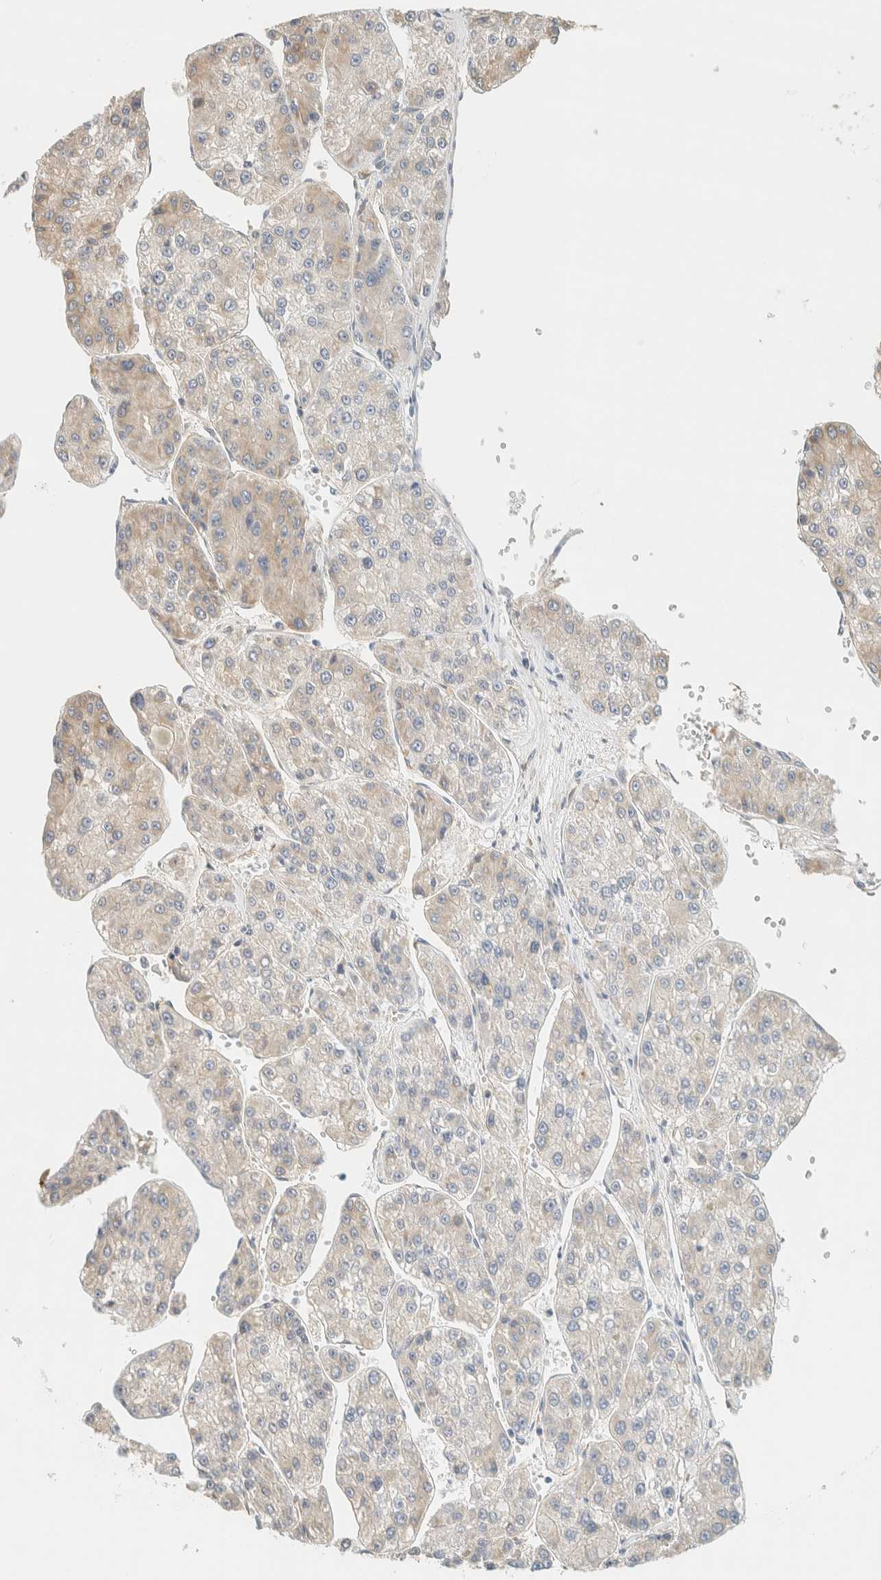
{"staining": {"intensity": "weak", "quantity": "<25%", "location": "cytoplasmic/membranous"}, "tissue": "liver cancer", "cell_type": "Tumor cells", "image_type": "cancer", "snomed": [{"axis": "morphology", "description": "Carcinoma, Hepatocellular, NOS"}, {"axis": "topography", "description": "Liver"}], "caption": "Immunohistochemical staining of human liver cancer shows no significant staining in tumor cells.", "gene": "LIMA1", "patient": {"sex": "female", "age": 73}}